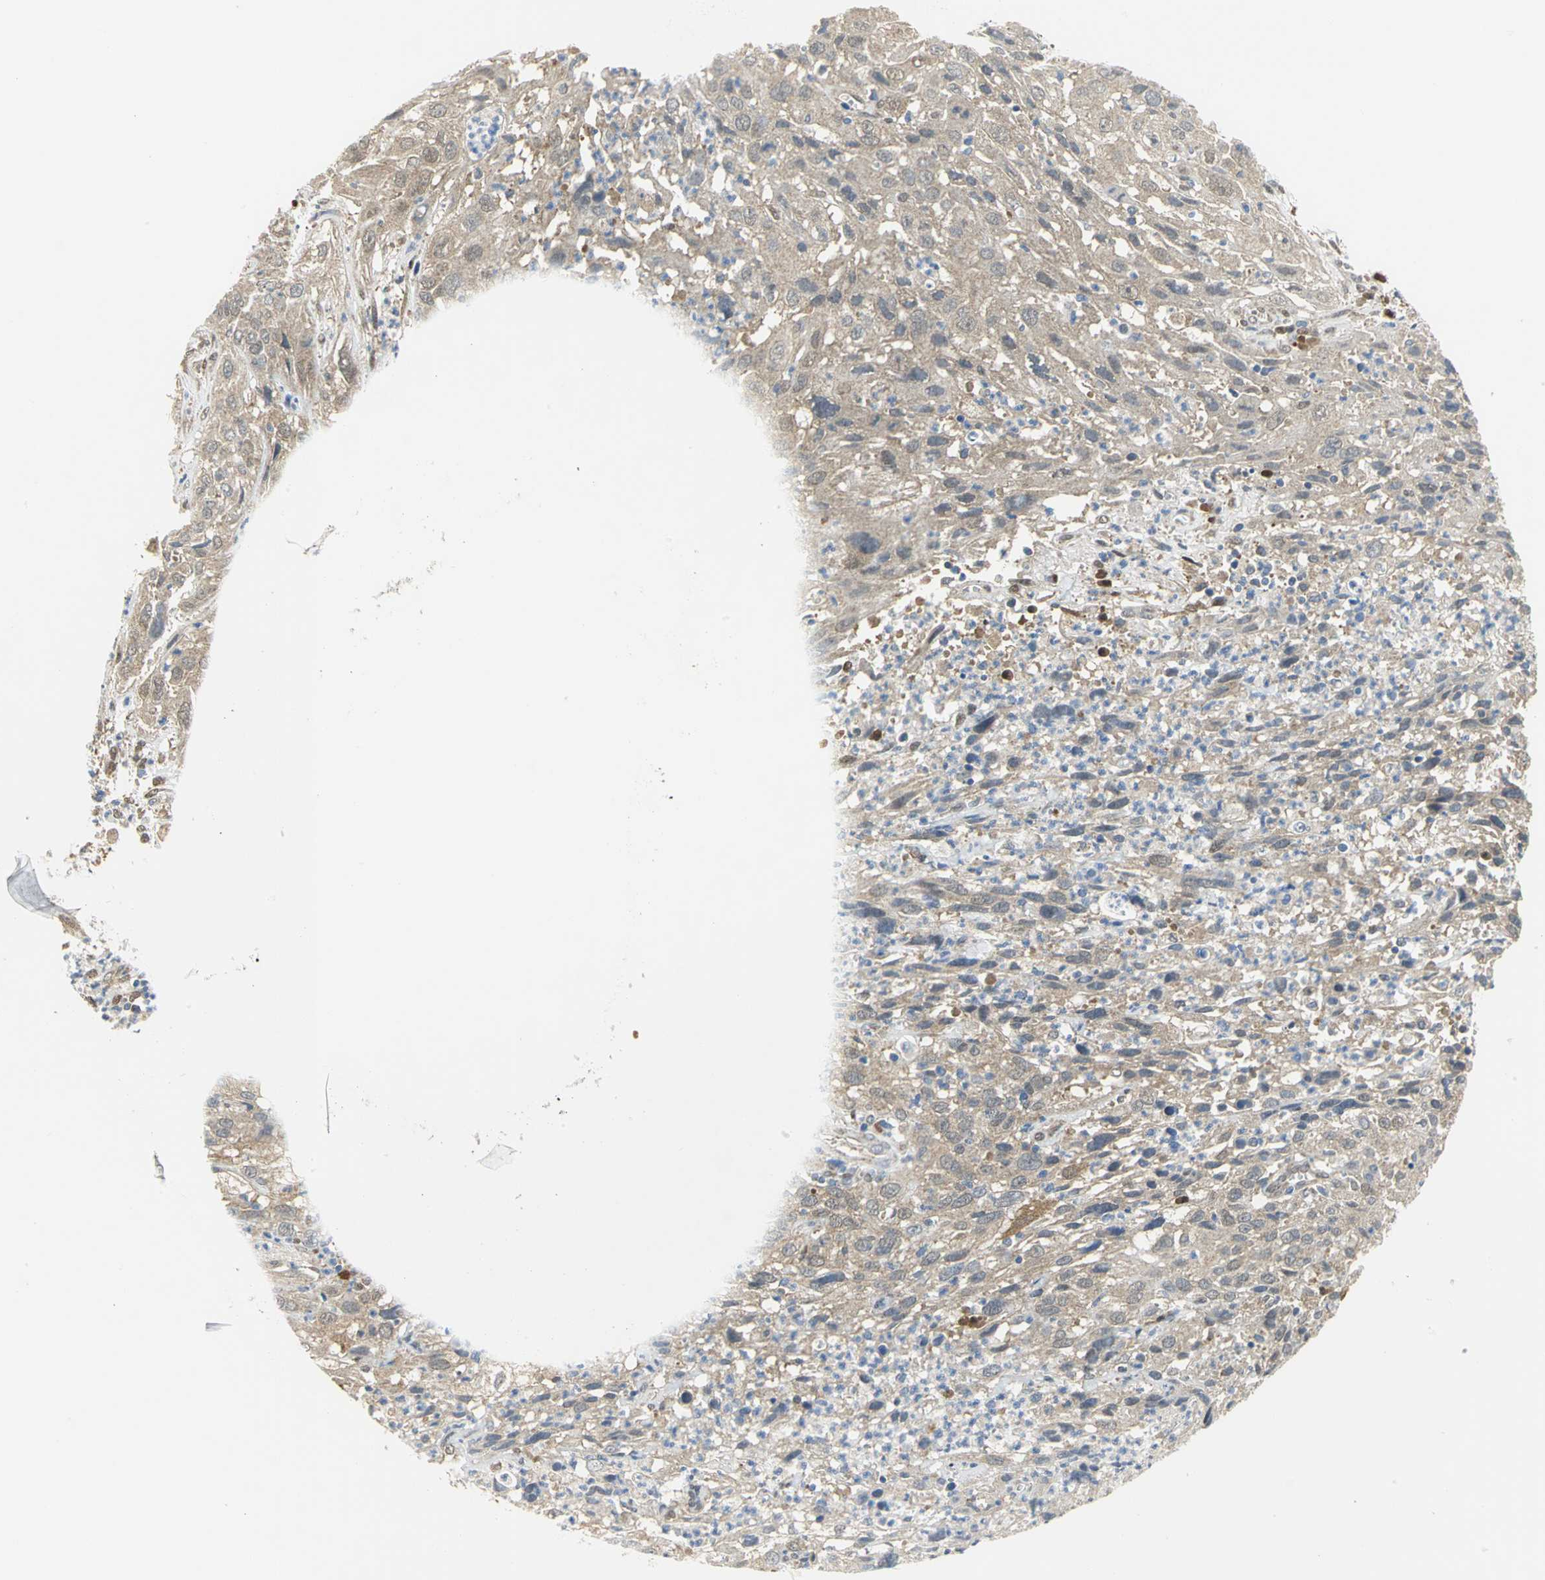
{"staining": {"intensity": "weak", "quantity": "25%-75%", "location": "cytoplasmic/membranous"}, "tissue": "cervical cancer", "cell_type": "Tumor cells", "image_type": "cancer", "snomed": [{"axis": "morphology", "description": "Squamous cell carcinoma, NOS"}, {"axis": "topography", "description": "Cervix"}], "caption": "Protein staining shows weak cytoplasmic/membranous expression in approximately 25%-75% of tumor cells in cervical cancer (squamous cell carcinoma).", "gene": "PGM3", "patient": {"sex": "female", "age": 32}}